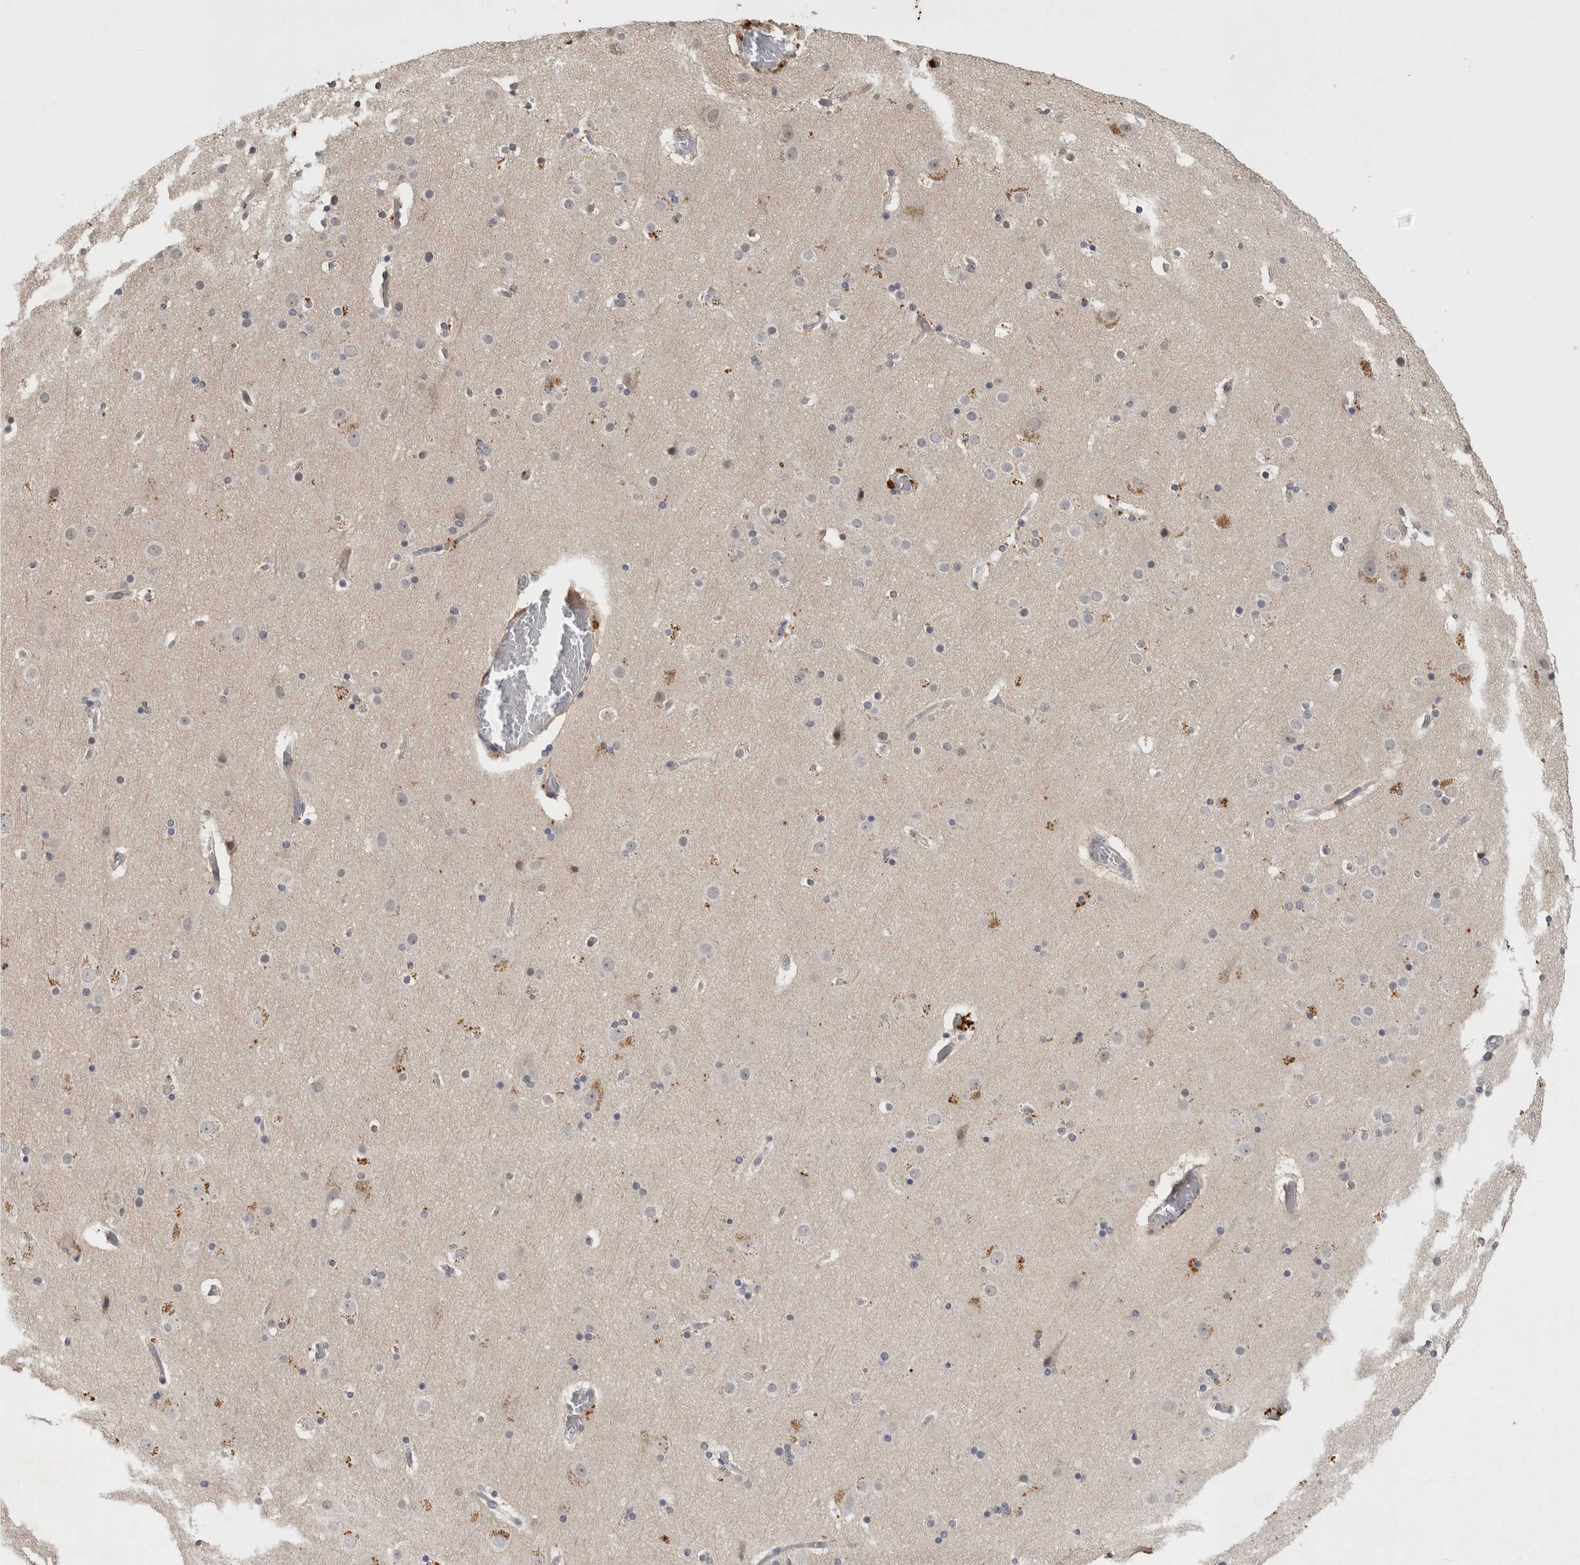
{"staining": {"intensity": "negative", "quantity": "none", "location": "none"}, "tissue": "cerebral cortex", "cell_type": "Endothelial cells", "image_type": "normal", "snomed": [{"axis": "morphology", "description": "Normal tissue, NOS"}, {"axis": "topography", "description": "Cerebral cortex"}], "caption": "Immunohistochemistry histopathology image of benign cerebral cortex stained for a protein (brown), which demonstrates no staining in endothelial cells. The staining was performed using DAB (3,3'-diaminobenzidine) to visualize the protein expression in brown, while the nuclei were stained in blue with hematoxylin (Magnification: 20x).", "gene": "RHPN1", "patient": {"sex": "male", "age": 57}}